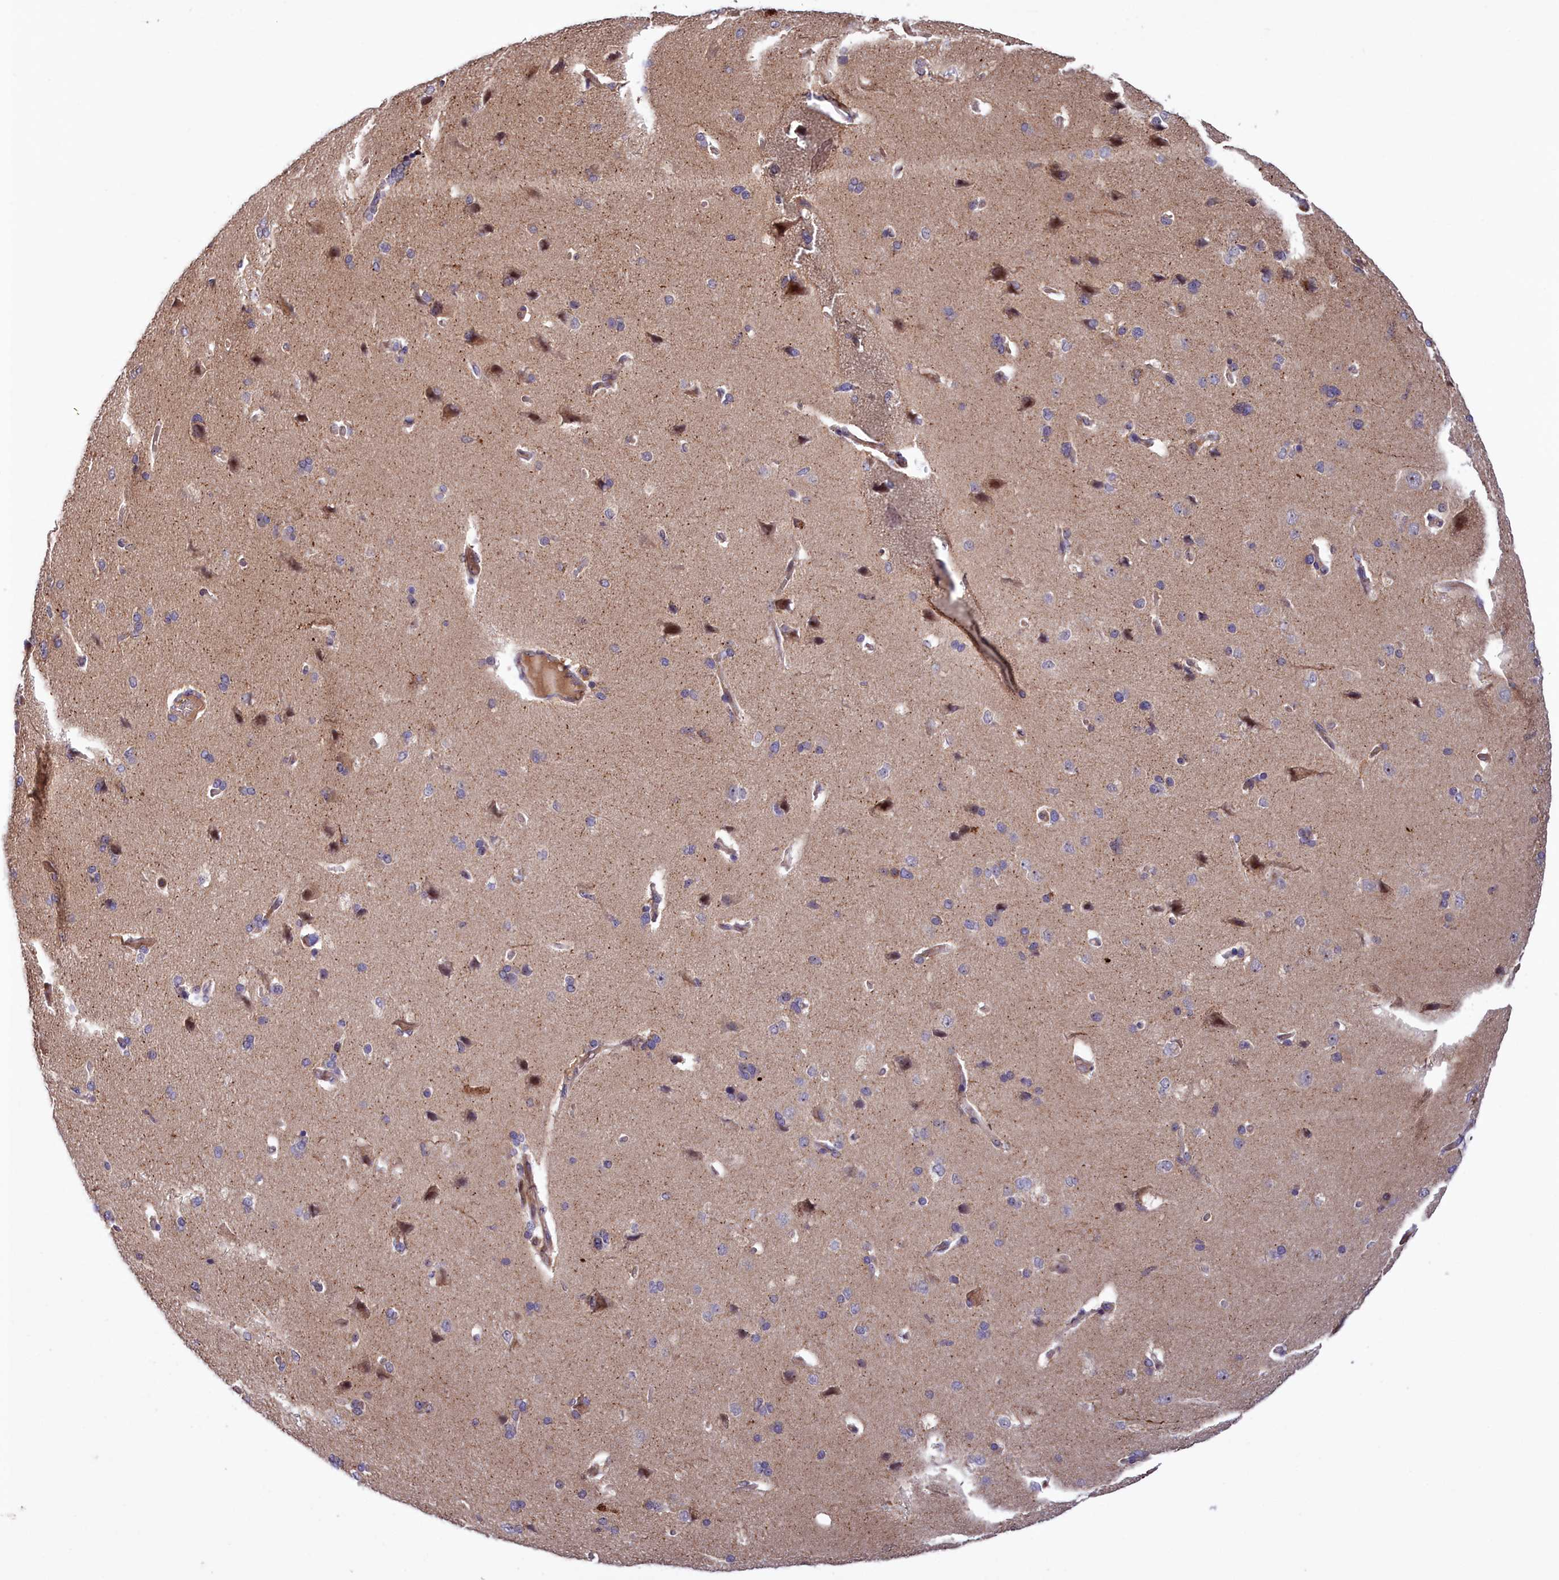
{"staining": {"intensity": "negative", "quantity": "none", "location": "none"}, "tissue": "cerebral cortex", "cell_type": "Endothelial cells", "image_type": "normal", "snomed": [{"axis": "morphology", "description": "Normal tissue, NOS"}, {"axis": "topography", "description": "Cerebral cortex"}], "caption": "Immunohistochemistry micrograph of unremarkable cerebral cortex: human cerebral cortex stained with DAB demonstrates no significant protein expression in endothelial cells. Brightfield microscopy of IHC stained with DAB (brown) and hematoxylin (blue), captured at high magnification.", "gene": "NEURL4", "patient": {"sex": "male", "age": 62}}